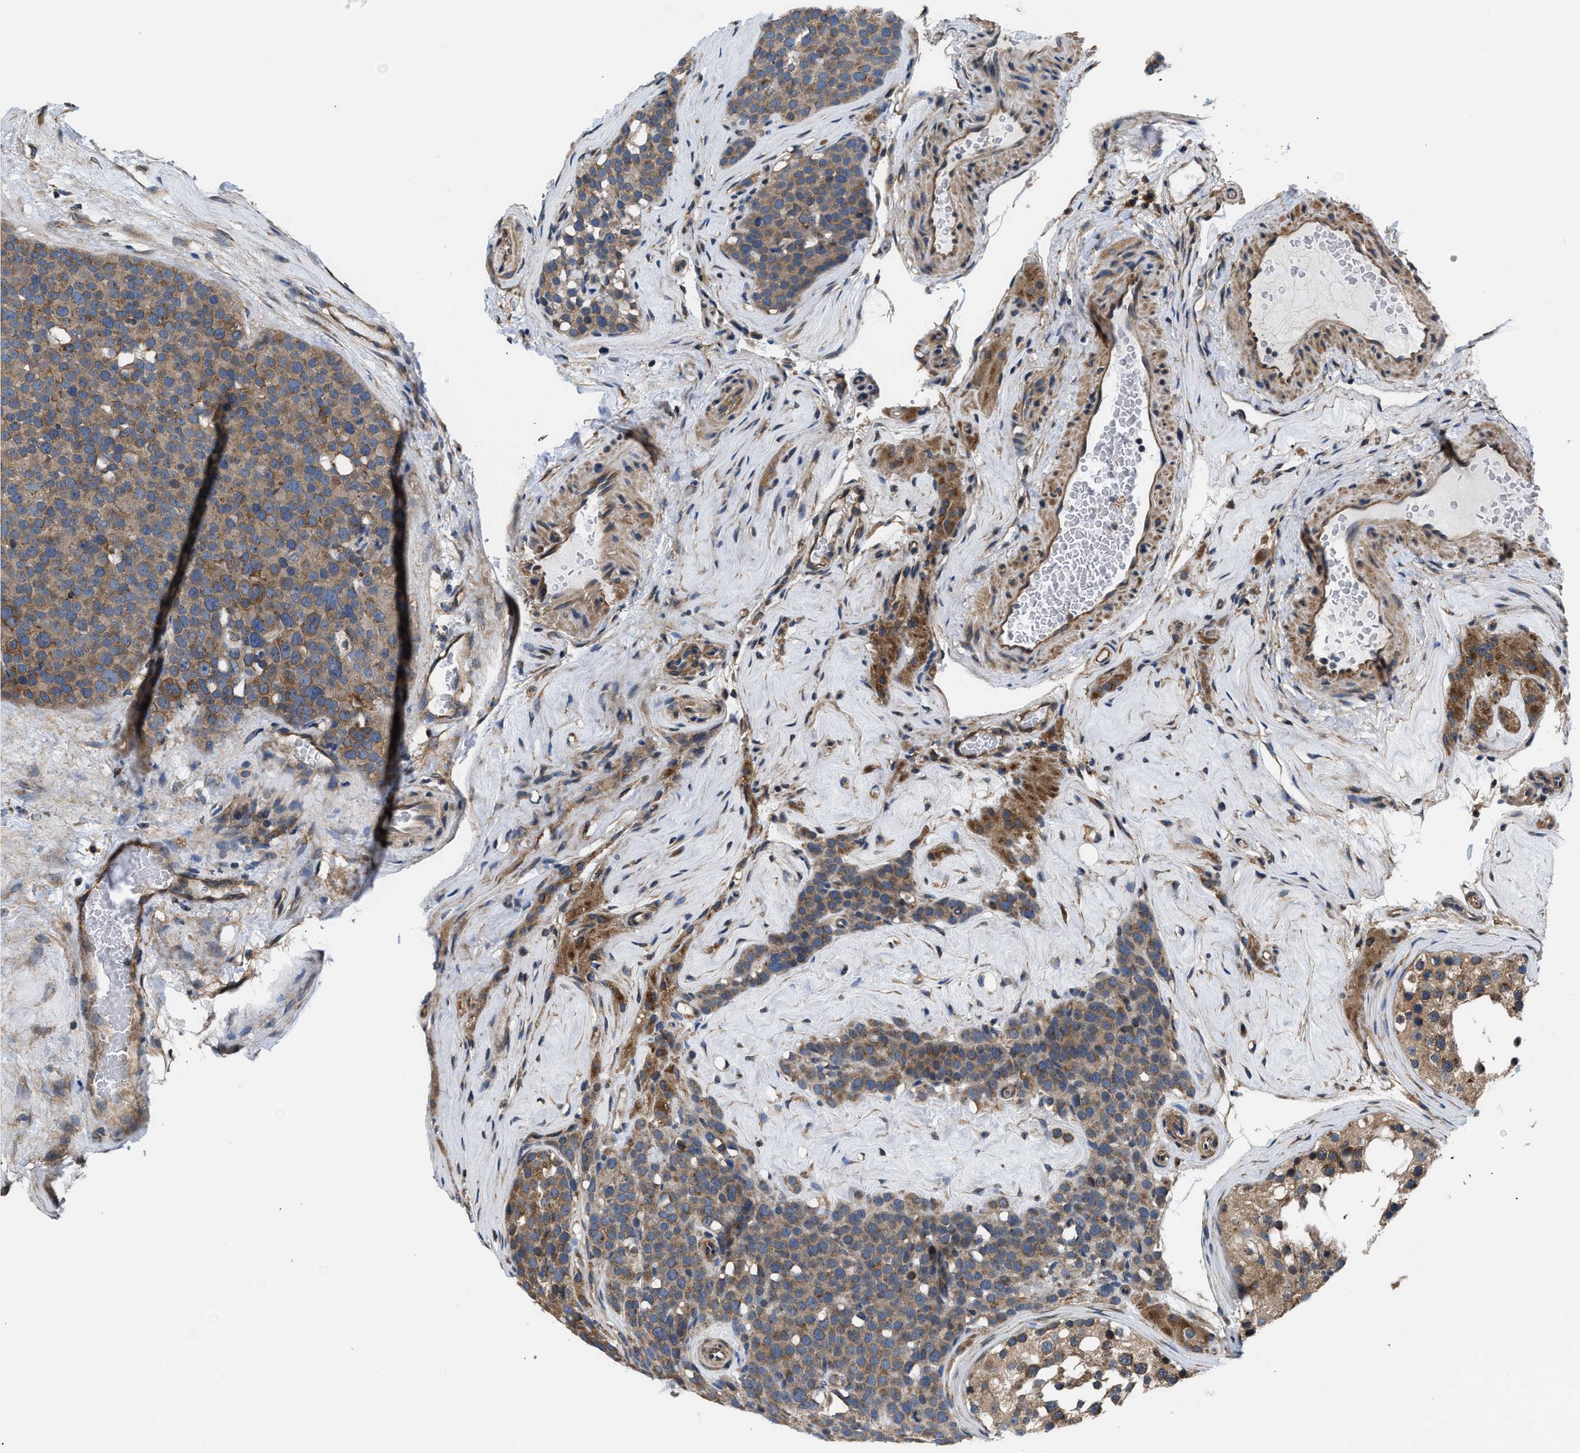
{"staining": {"intensity": "moderate", "quantity": ">75%", "location": "cytoplasmic/membranous"}, "tissue": "testis cancer", "cell_type": "Tumor cells", "image_type": "cancer", "snomed": [{"axis": "morphology", "description": "Seminoma, NOS"}, {"axis": "topography", "description": "Testis"}], "caption": "Moderate cytoplasmic/membranous protein positivity is seen in approximately >75% of tumor cells in testis cancer (seminoma). (DAB IHC, brown staining for protein, blue staining for nuclei).", "gene": "CEP128", "patient": {"sex": "male", "age": 71}}